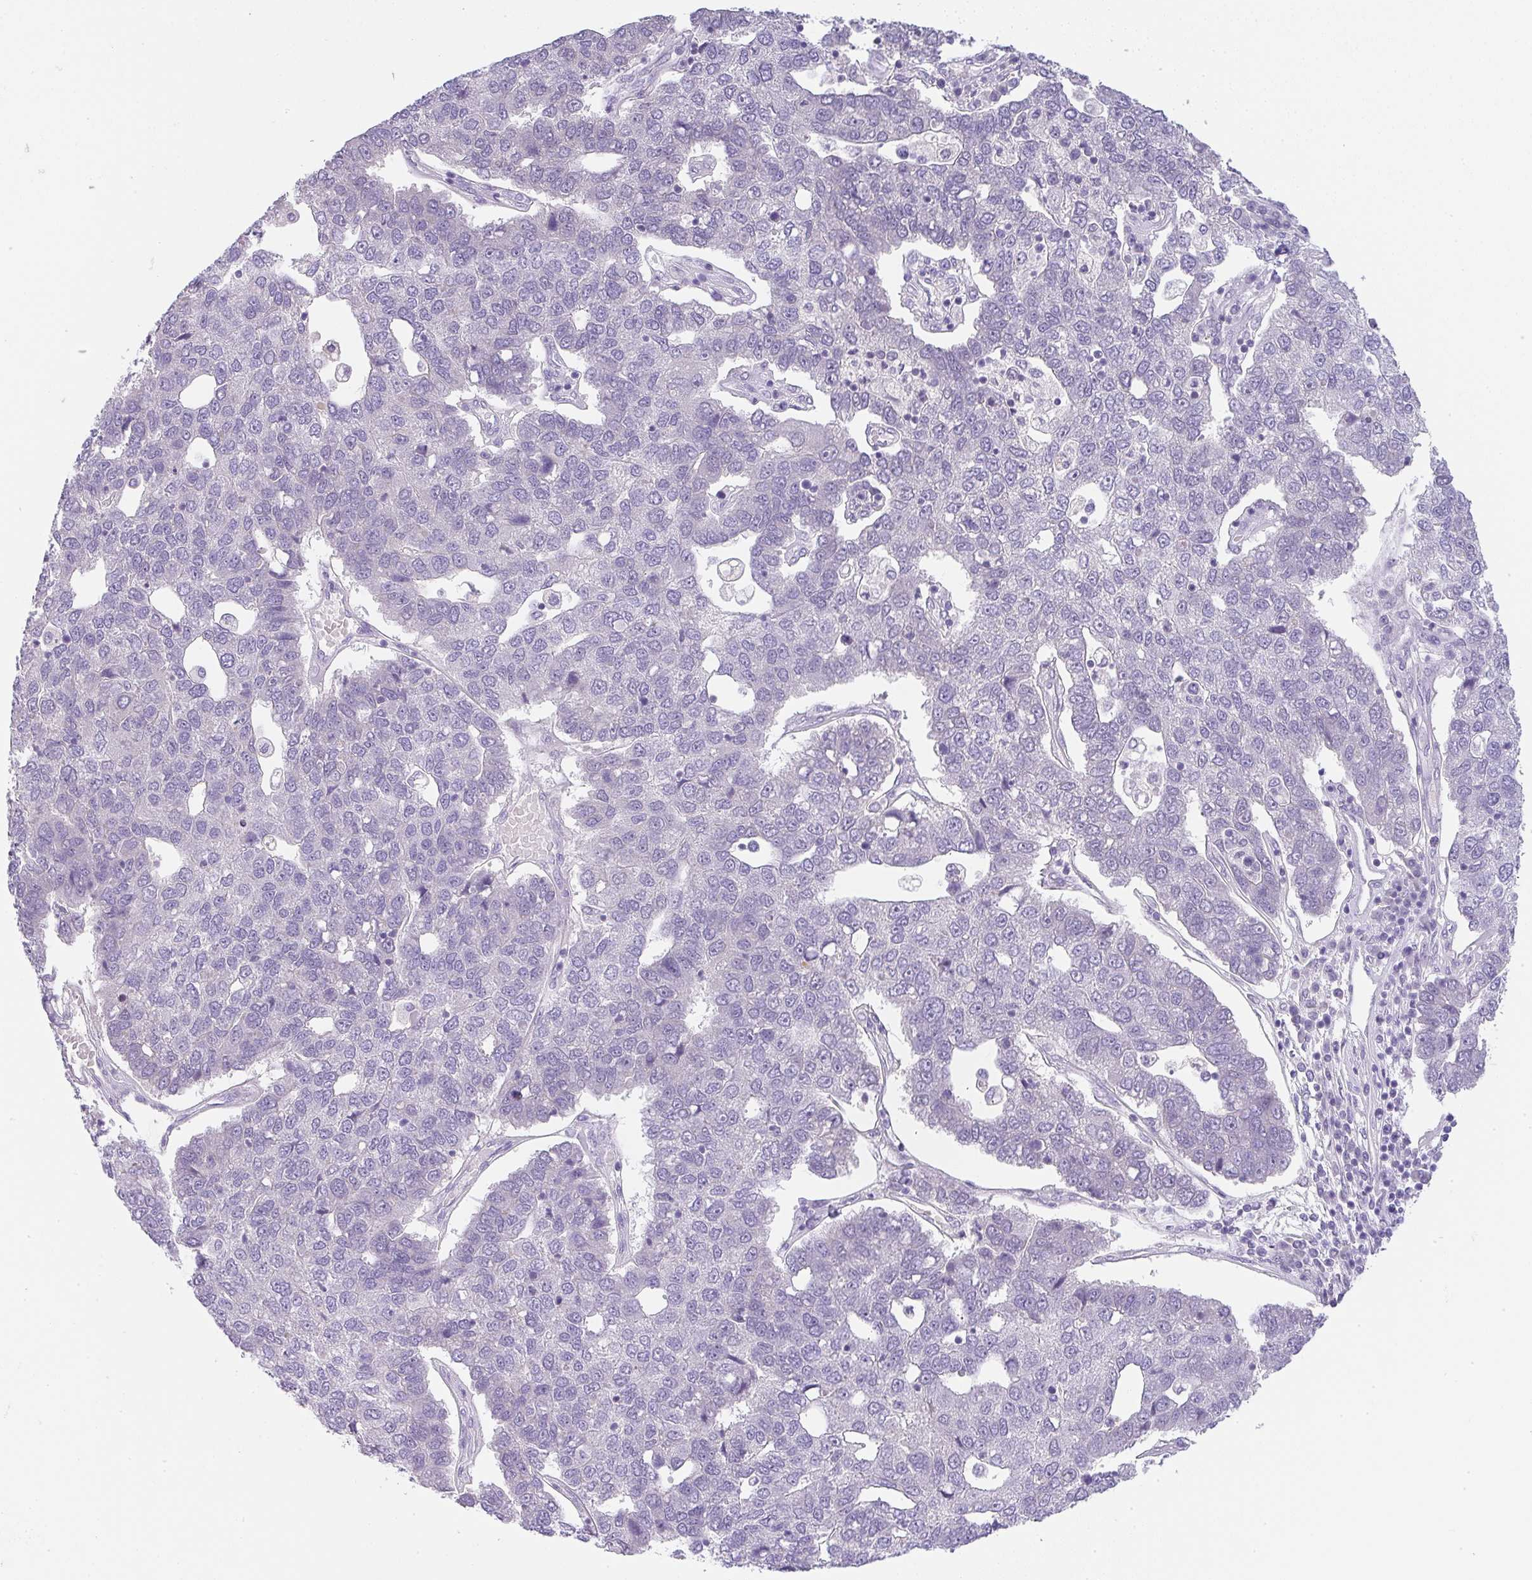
{"staining": {"intensity": "negative", "quantity": "none", "location": "none"}, "tissue": "pancreatic cancer", "cell_type": "Tumor cells", "image_type": "cancer", "snomed": [{"axis": "morphology", "description": "Adenocarcinoma, NOS"}, {"axis": "topography", "description": "Pancreas"}], "caption": "Immunohistochemistry of human pancreatic adenocarcinoma demonstrates no positivity in tumor cells.", "gene": "LPAR4", "patient": {"sex": "female", "age": 61}}